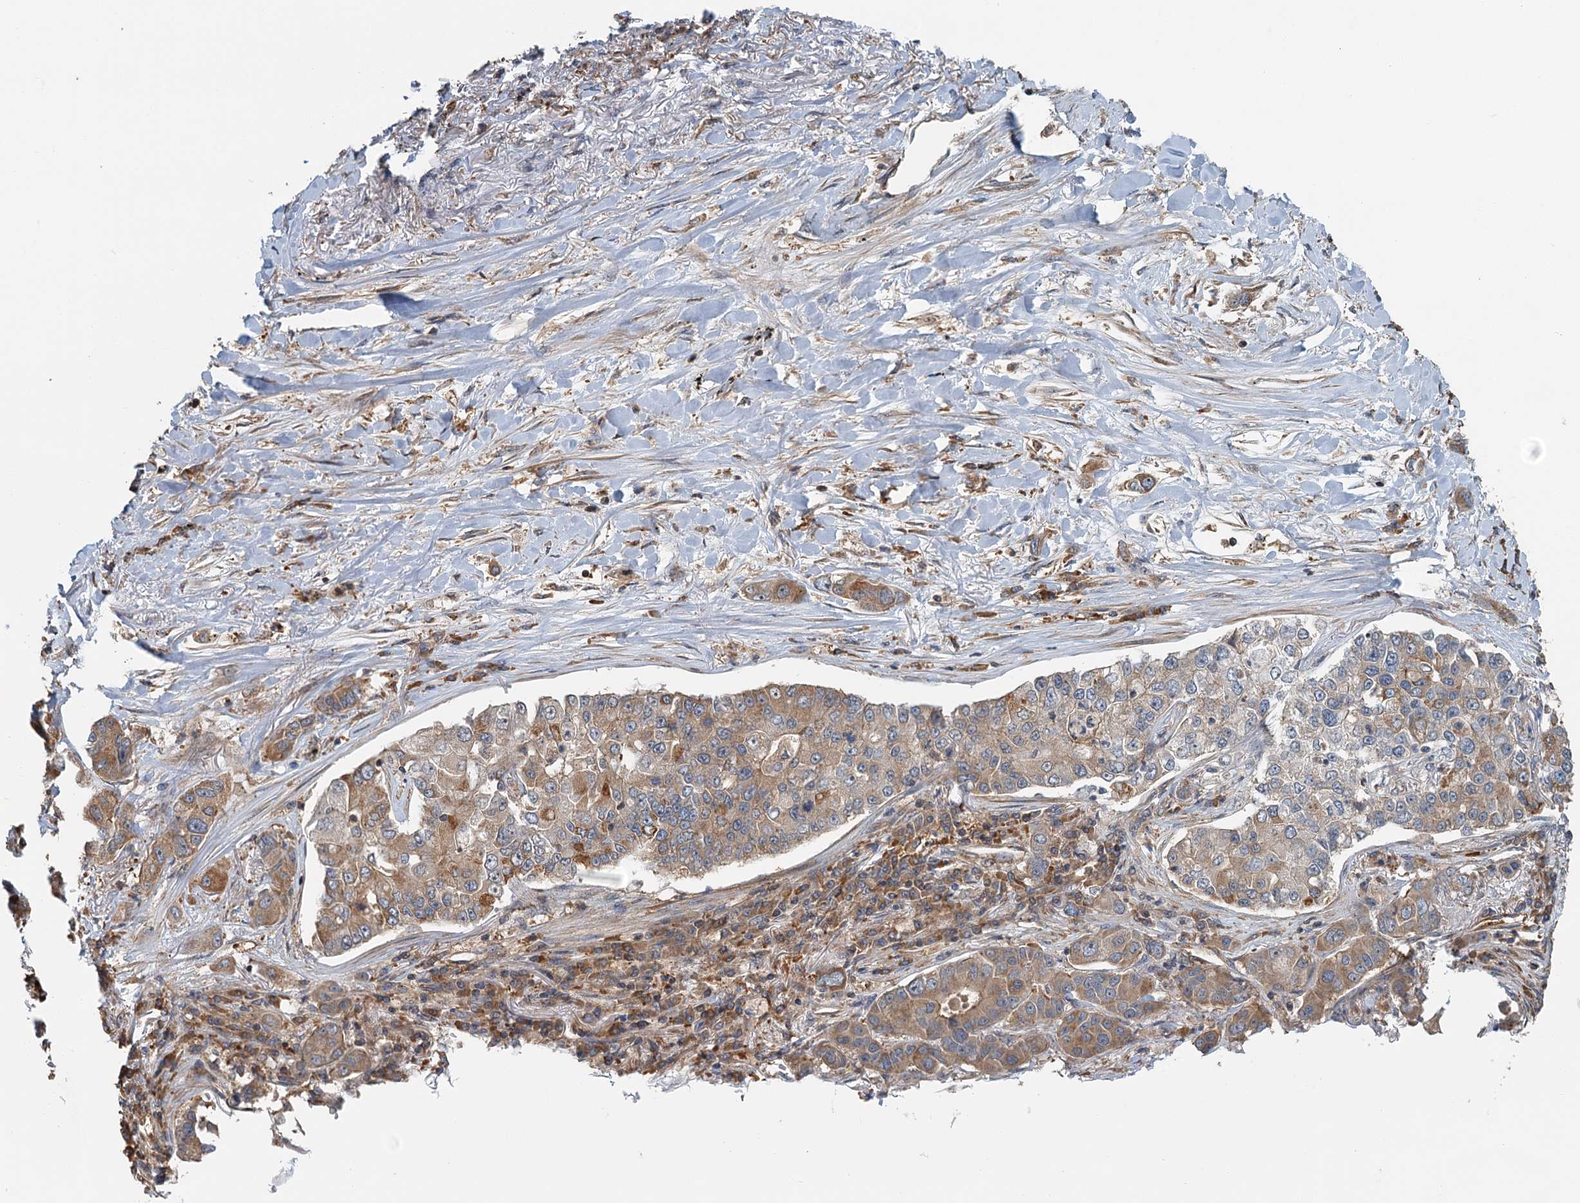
{"staining": {"intensity": "moderate", "quantity": ">75%", "location": "cytoplasmic/membranous"}, "tissue": "lung cancer", "cell_type": "Tumor cells", "image_type": "cancer", "snomed": [{"axis": "morphology", "description": "Adenocarcinoma, NOS"}, {"axis": "topography", "description": "Lung"}], "caption": "DAB (3,3'-diaminobenzidine) immunohistochemical staining of adenocarcinoma (lung) demonstrates moderate cytoplasmic/membranous protein positivity in approximately >75% of tumor cells. (Stains: DAB (3,3'-diaminobenzidine) in brown, nuclei in blue, Microscopy: brightfield microscopy at high magnification).", "gene": "ZNF527", "patient": {"sex": "male", "age": 49}}